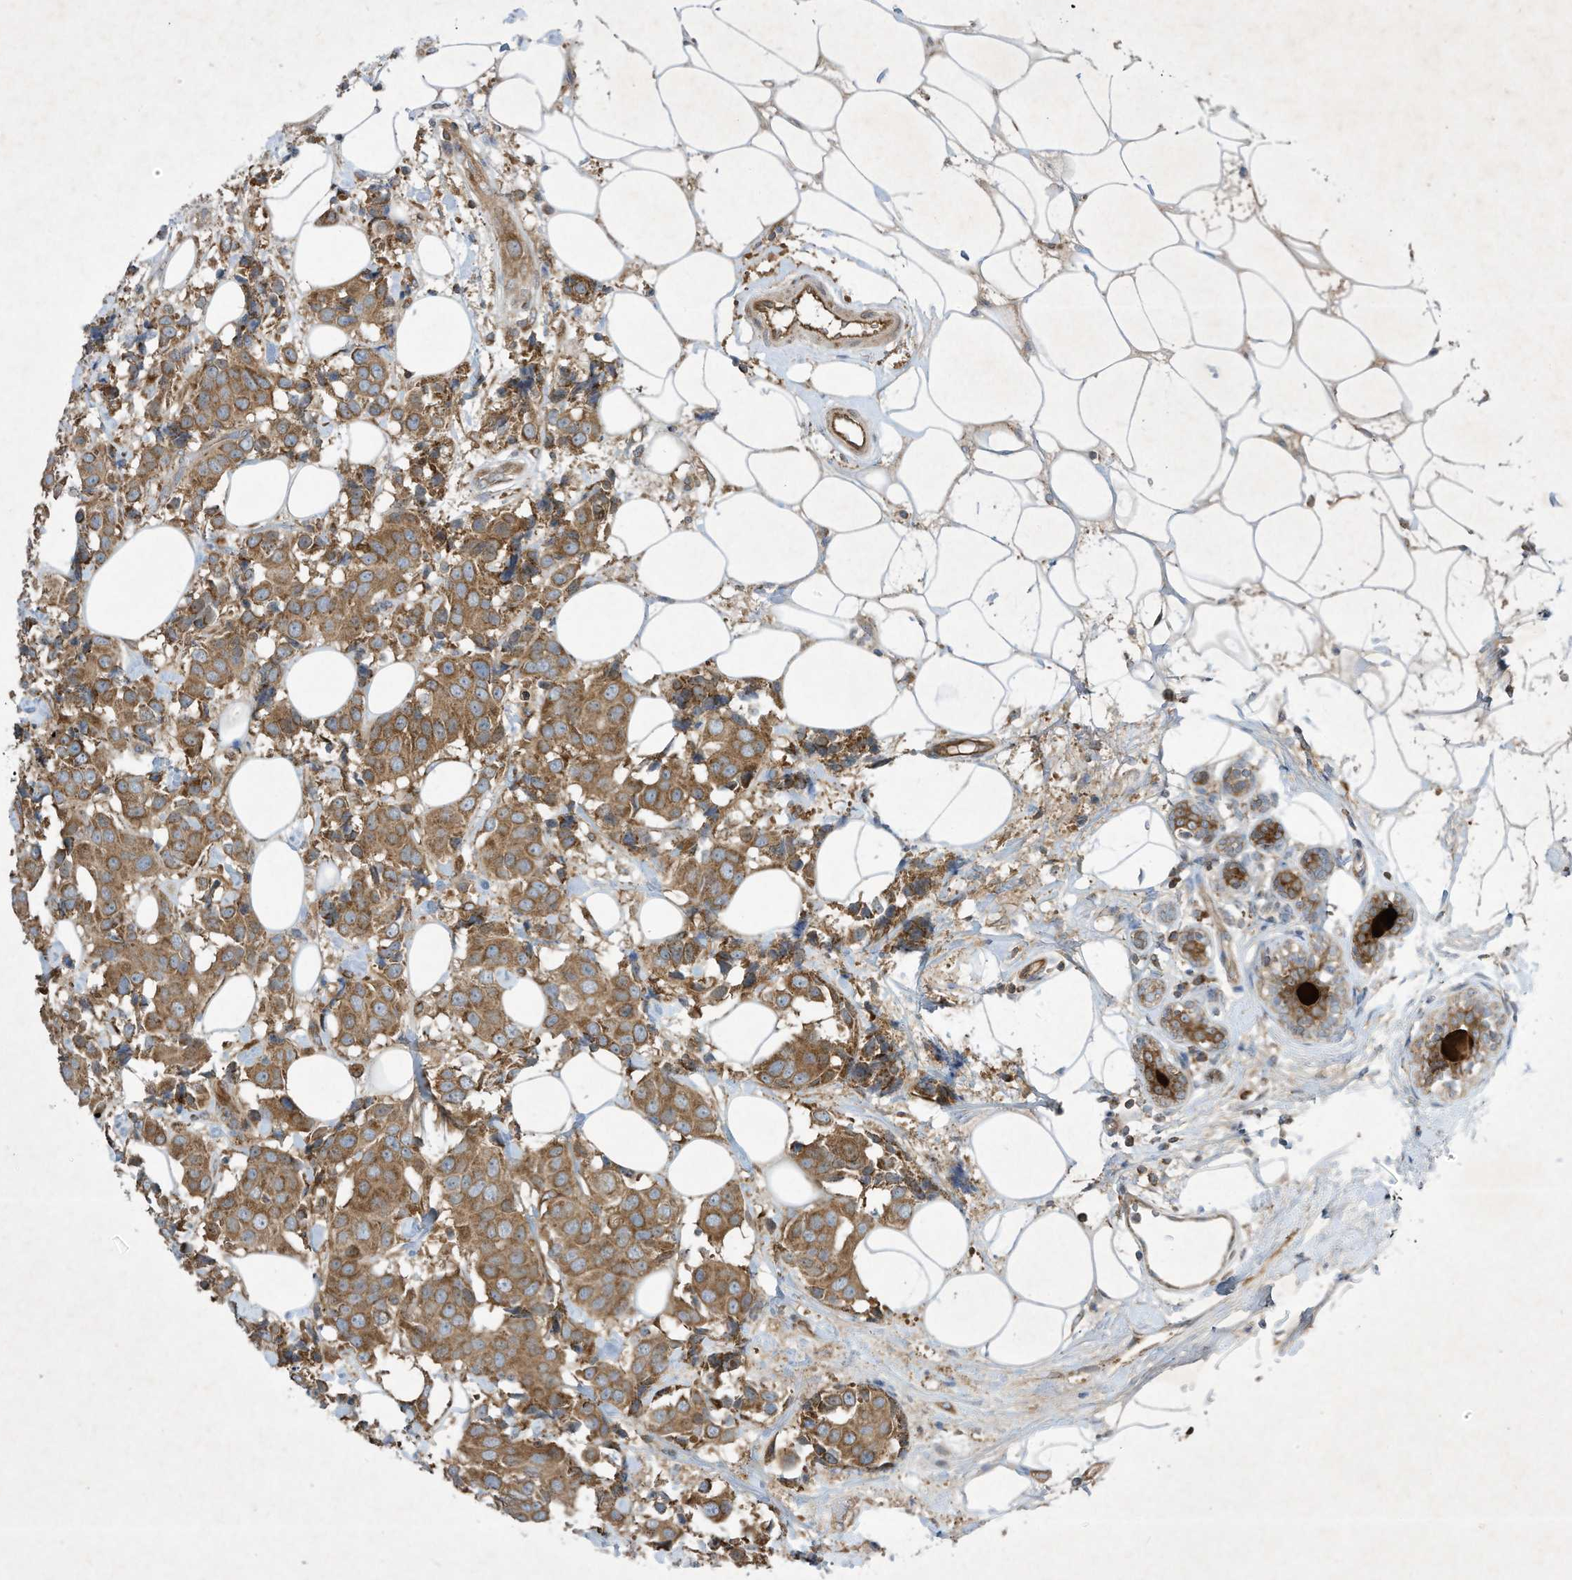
{"staining": {"intensity": "moderate", "quantity": ">75%", "location": "cytoplasmic/membranous"}, "tissue": "breast cancer", "cell_type": "Tumor cells", "image_type": "cancer", "snomed": [{"axis": "morphology", "description": "Normal tissue, NOS"}, {"axis": "morphology", "description": "Duct carcinoma"}, {"axis": "topography", "description": "Breast"}], "caption": "Breast cancer (intraductal carcinoma) stained with a protein marker reveals moderate staining in tumor cells.", "gene": "SYNJ2", "patient": {"sex": "female", "age": 39}}